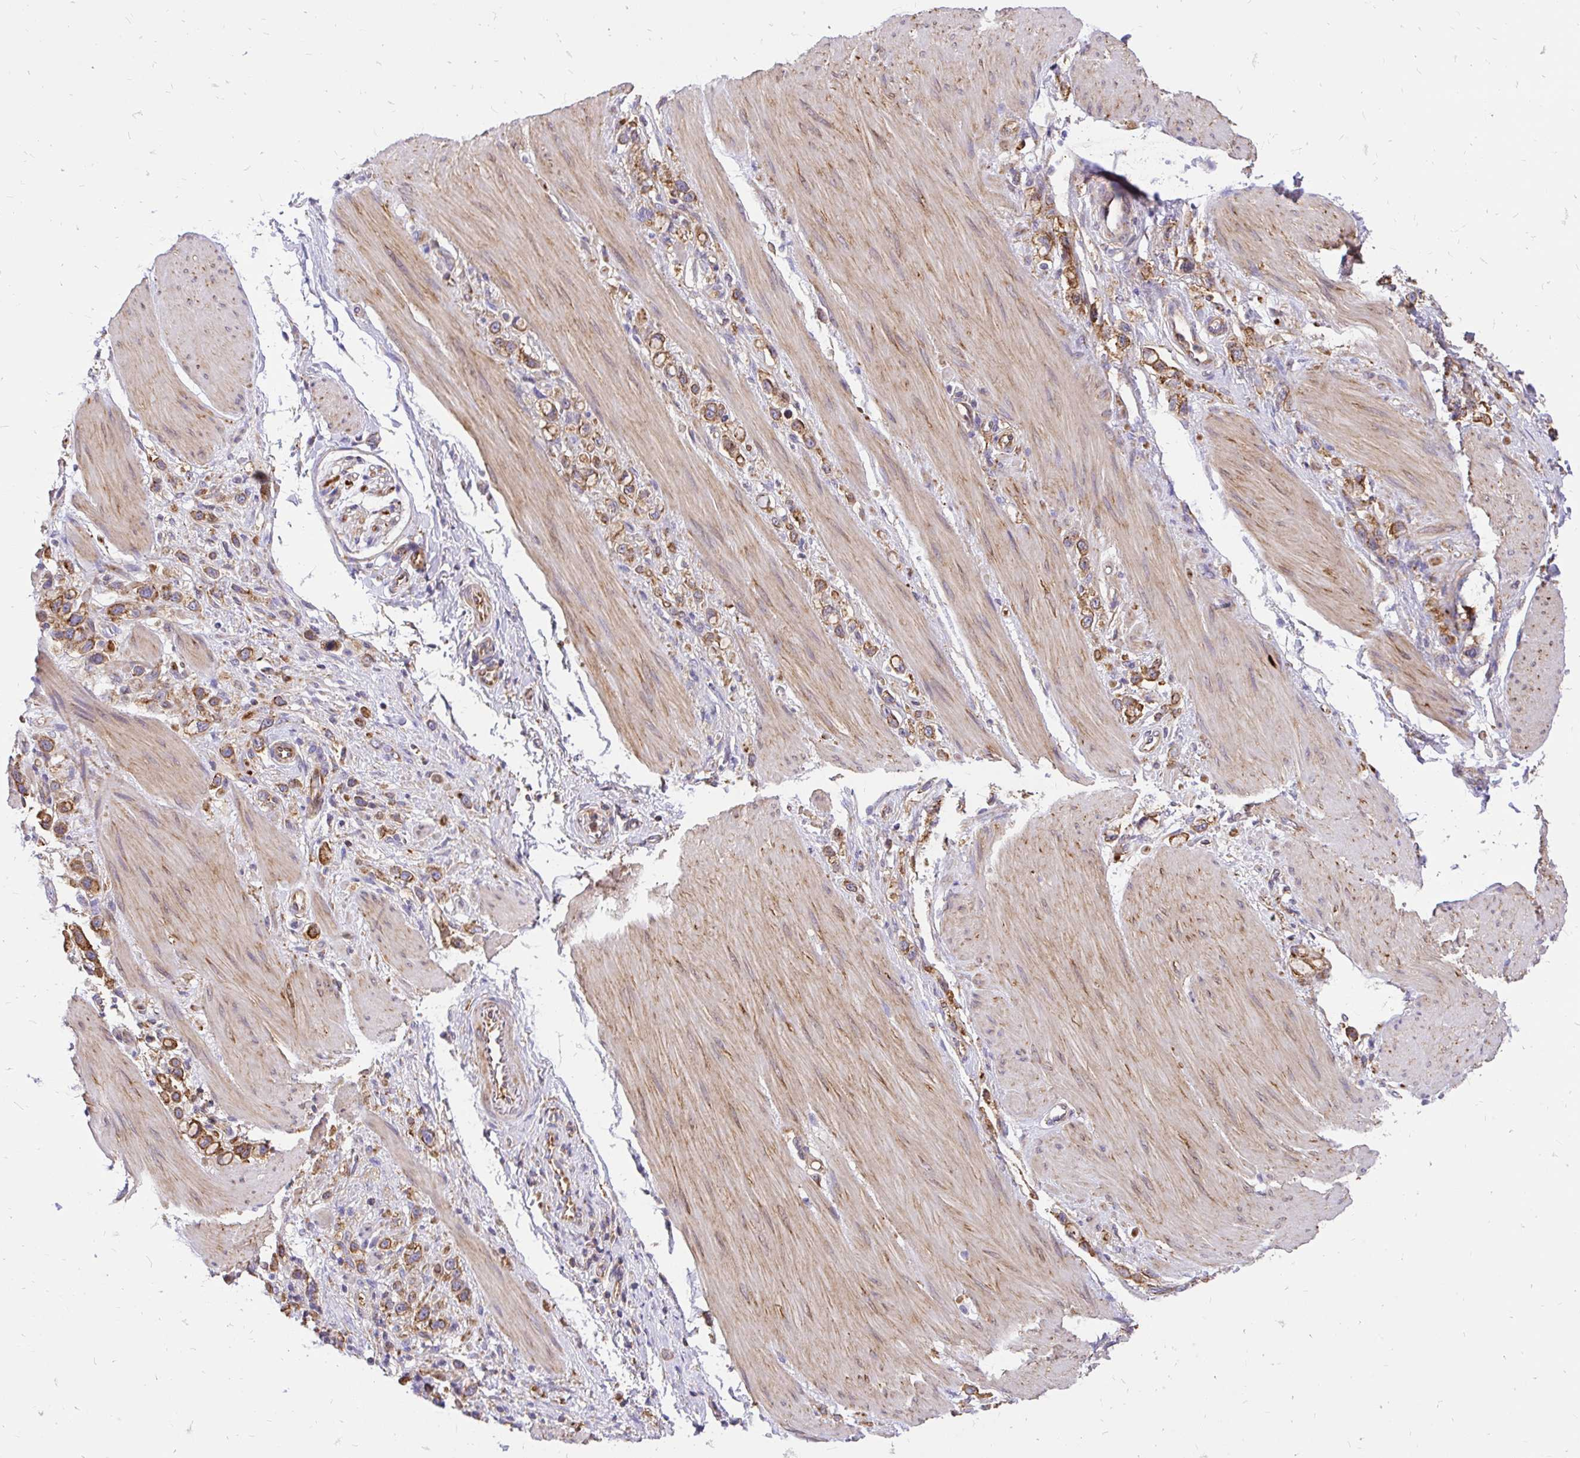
{"staining": {"intensity": "moderate", "quantity": ">75%", "location": "cytoplasmic/membranous"}, "tissue": "stomach cancer", "cell_type": "Tumor cells", "image_type": "cancer", "snomed": [{"axis": "morphology", "description": "Adenocarcinoma, NOS"}, {"axis": "topography", "description": "Stomach"}], "caption": "Protein expression analysis of stomach adenocarcinoma displays moderate cytoplasmic/membranous expression in about >75% of tumor cells.", "gene": "ABCB10", "patient": {"sex": "female", "age": 65}}